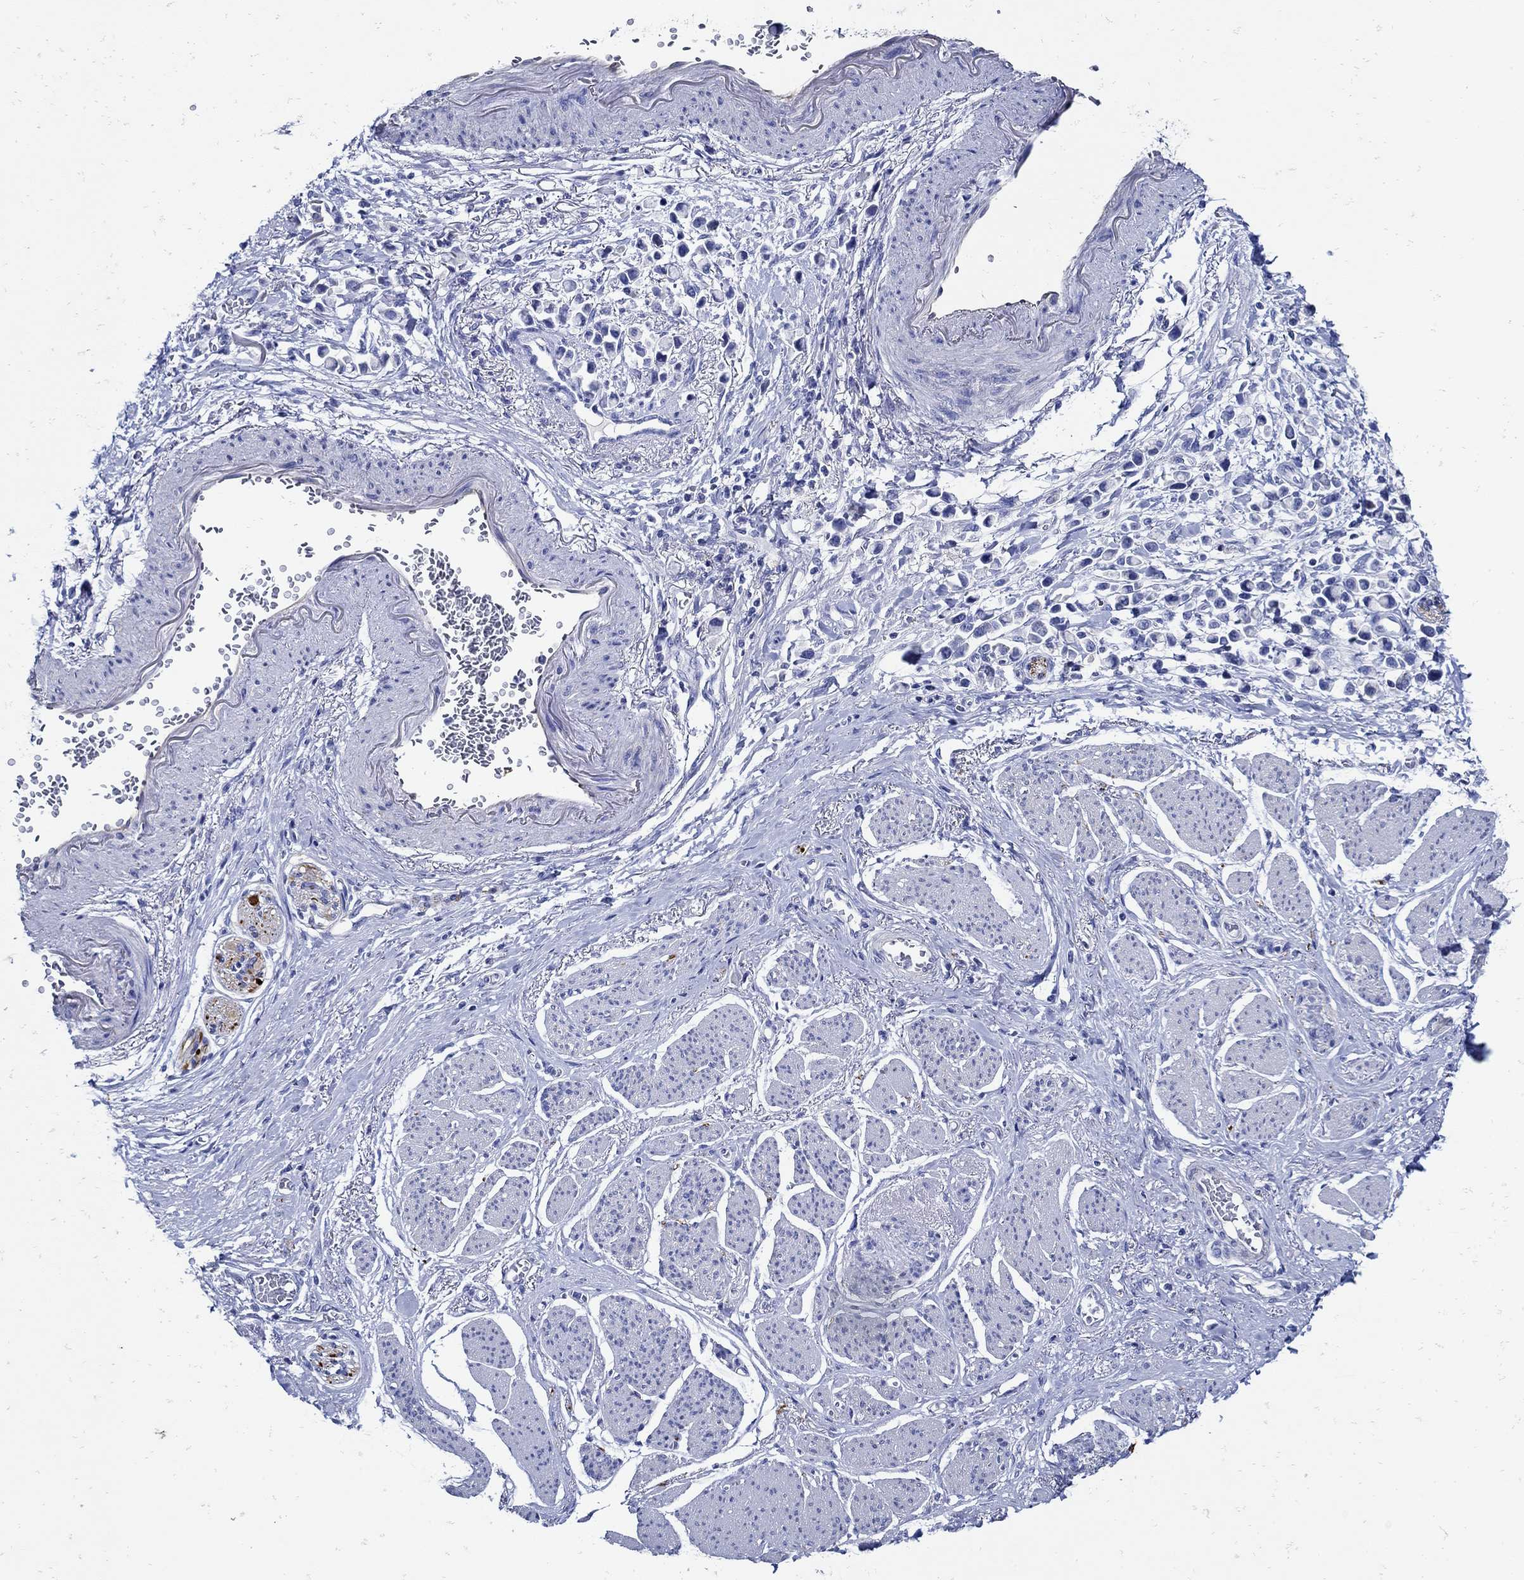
{"staining": {"intensity": "negative", "quantity": "none", "location": "none"}, "tissue": "stomach cancer", "cell_type": "Tumor cells", "image_type": "cancer", "snomed": [{"axis": "morphology", "description": "Adenocarcinoma, NOS"}, {"axis": "topography", "description": "Stomach"}], "caption": "A high-resolution image shows IHC staining of stomach cancer (adenocarcinoma), which displays no significant positivity in tumor cells.", "gene": "NOS1", "patient": {"sex": "female", "age": 81}}